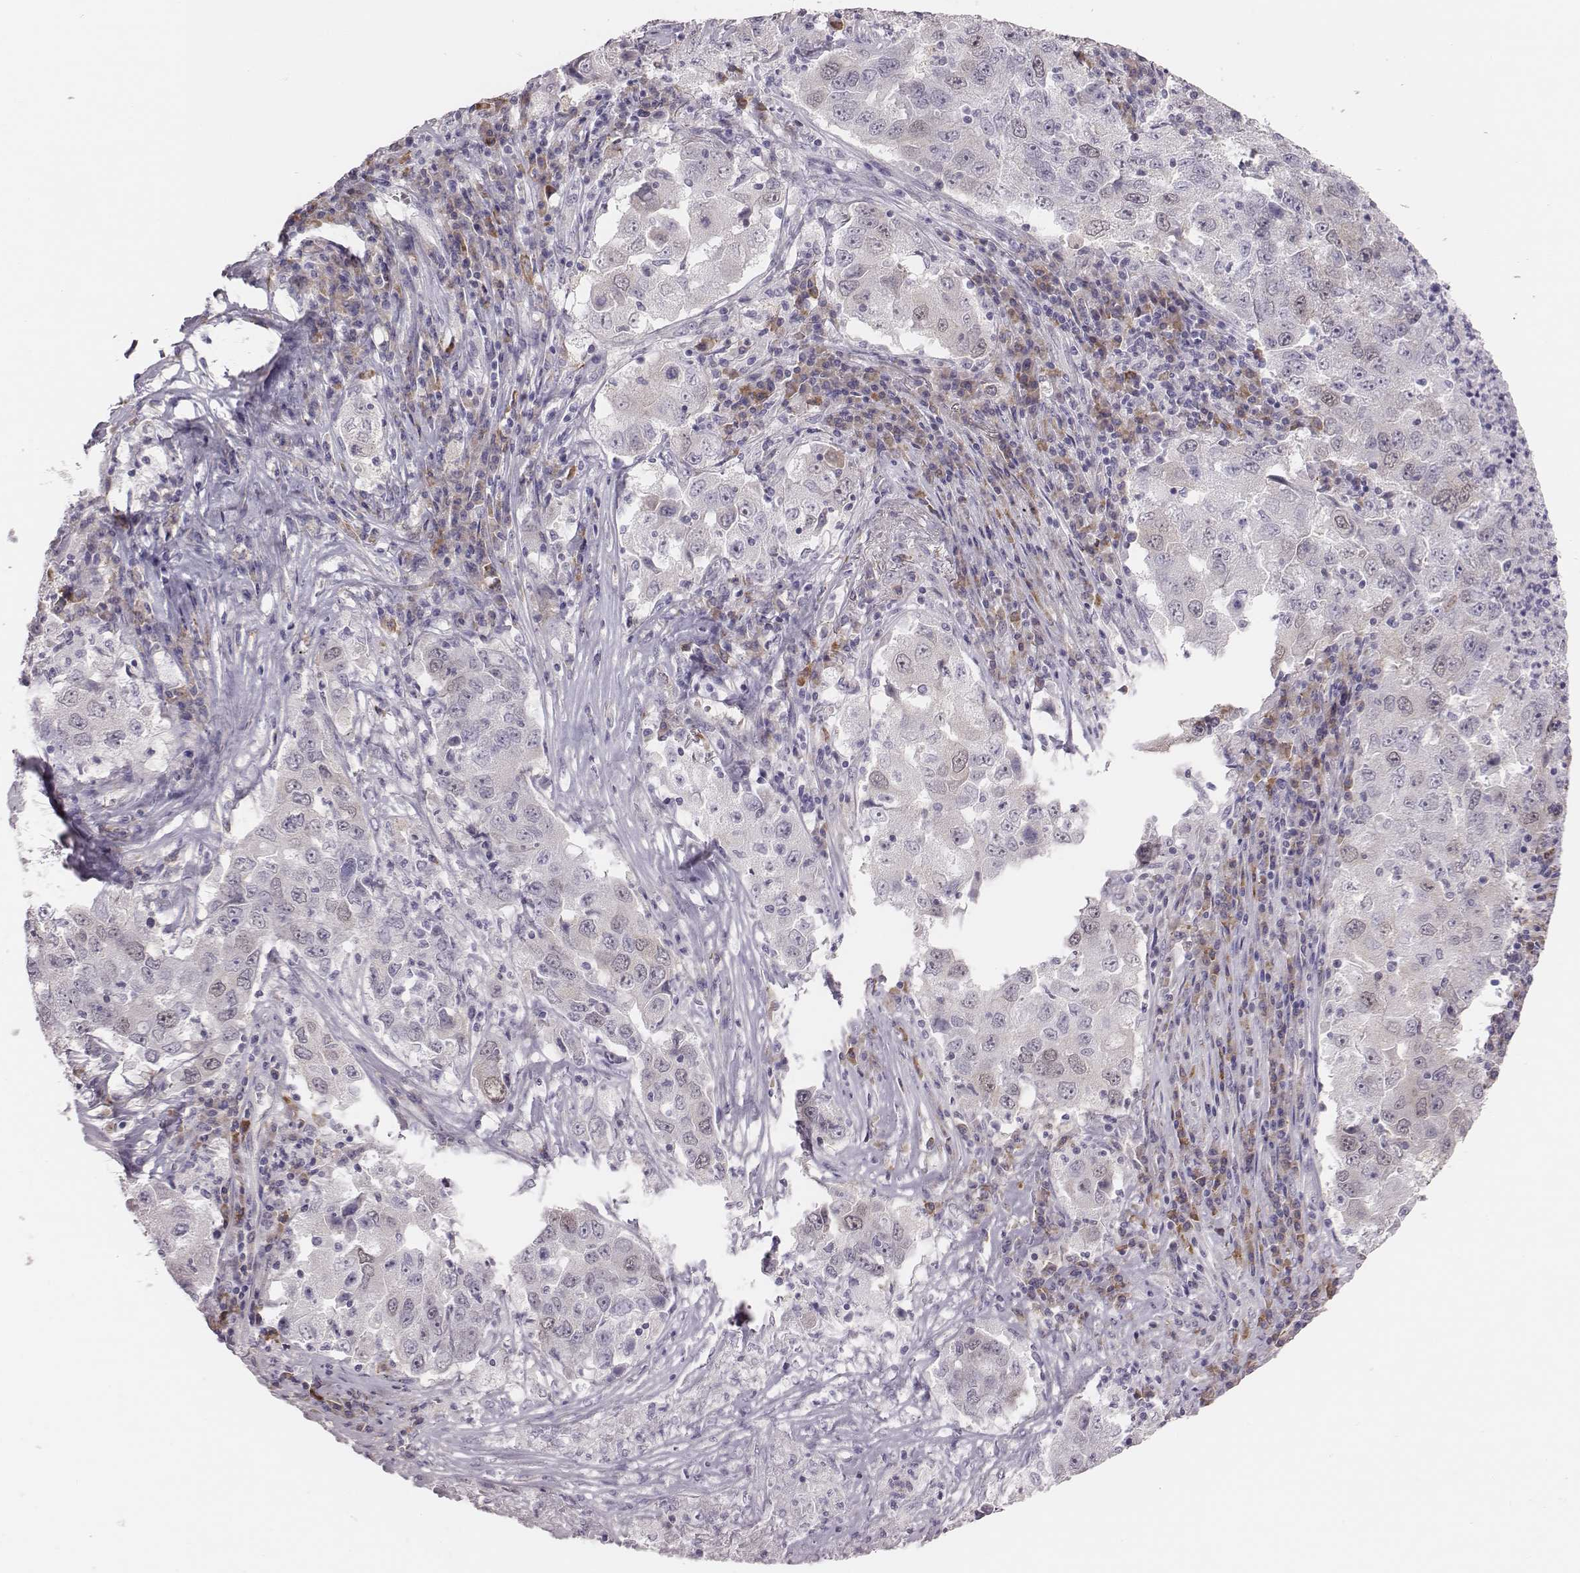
{"staining": {"intensity": "negative", "quantity": "none", "location": "none"}, "tissue": "lung cancer", "cell_type": "Tumor cells", "image_type": "cancer", "snomed": [{"axis": "morphology", "description": "Adenocarcinoma, NOS"}, {"axis": "topography", "description": "Lung"}], "caption": "Immunohistochemical staining of lung cancer displays no significant staining in tumor cells.", "gene": "PBK", "patient": {"sex": "male", "age": 73}}